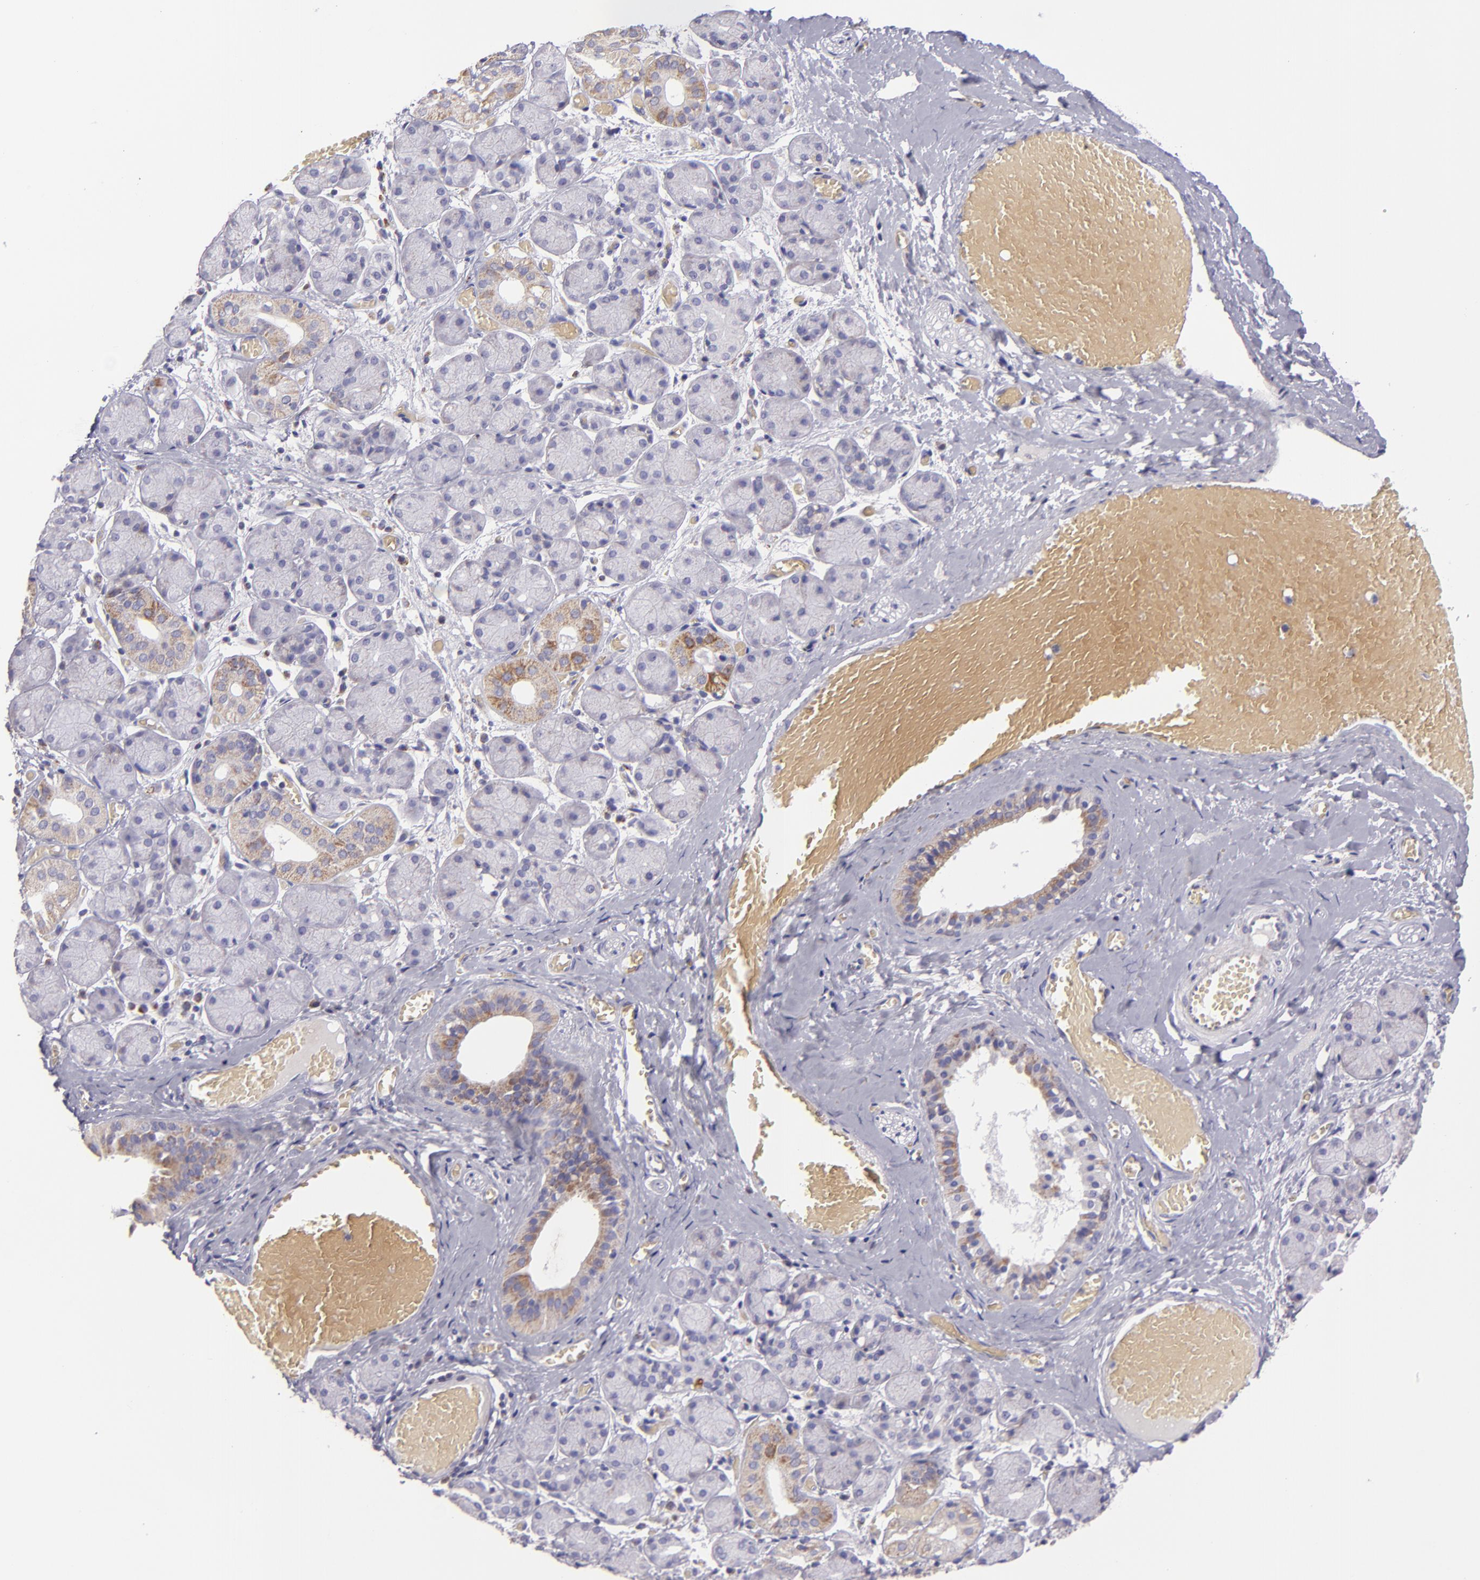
{"staining": {"intensity": "weak", "quantity": "<25%", "location": "cytoplasmic/membranous"}, "tissue": "salivary gland", "cell_type": "Glandular cells", "image_type": "normal", "snomed": [{"axis": "morphology", "description": "Normal tissue, NOS"}, {"axis": "topography", "description": "Salivary gland"}], "caption": "This is an immunohistochemistry histopathology image of normal salivary gland. There is no expression in glandular cells.", "gene": "HSPD1", "patient": {"sex": "female", "age": 24}}